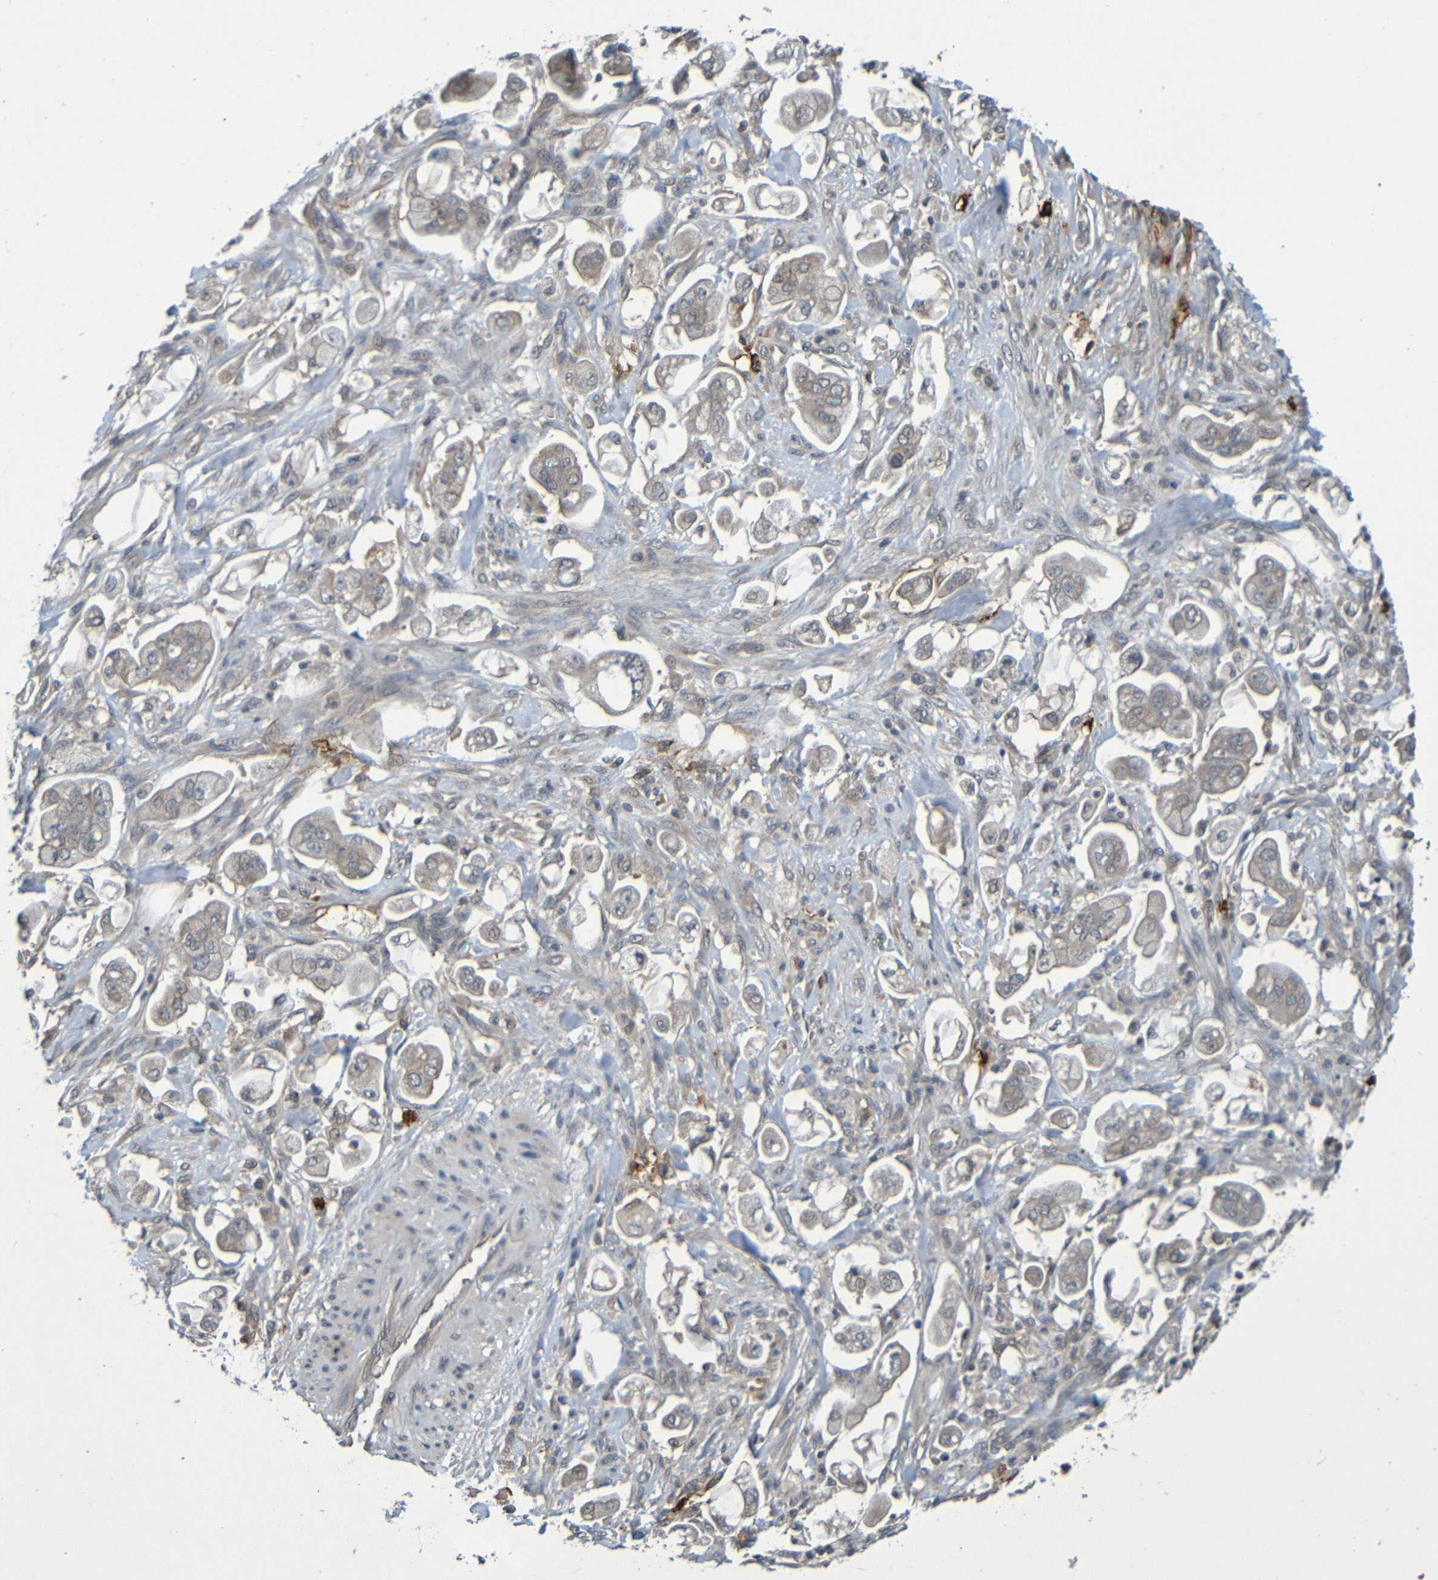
{"staining": {"intensity": "weak", "quantity": ">75%", "location": "cytoplasmic/membranous"}, "tissue": "stomach cancer", "cell_type": "Tumor cells", "image_type": "cancer", "snomed": [{"axis": "morphology", "description": "Adenocarcinoma, NOS"}, {"axis": "topography", "description": "Stomach"}], "caption": "Brown immunohistochemical staining in human stomach adenocarcinoma shows weak cytoplasmic/membranous expression in approximately >75% of tumor cells. Nuclei are stained in blue.", "gene": "C3AR1", "patient": {"sex": "male", "age": 62}}